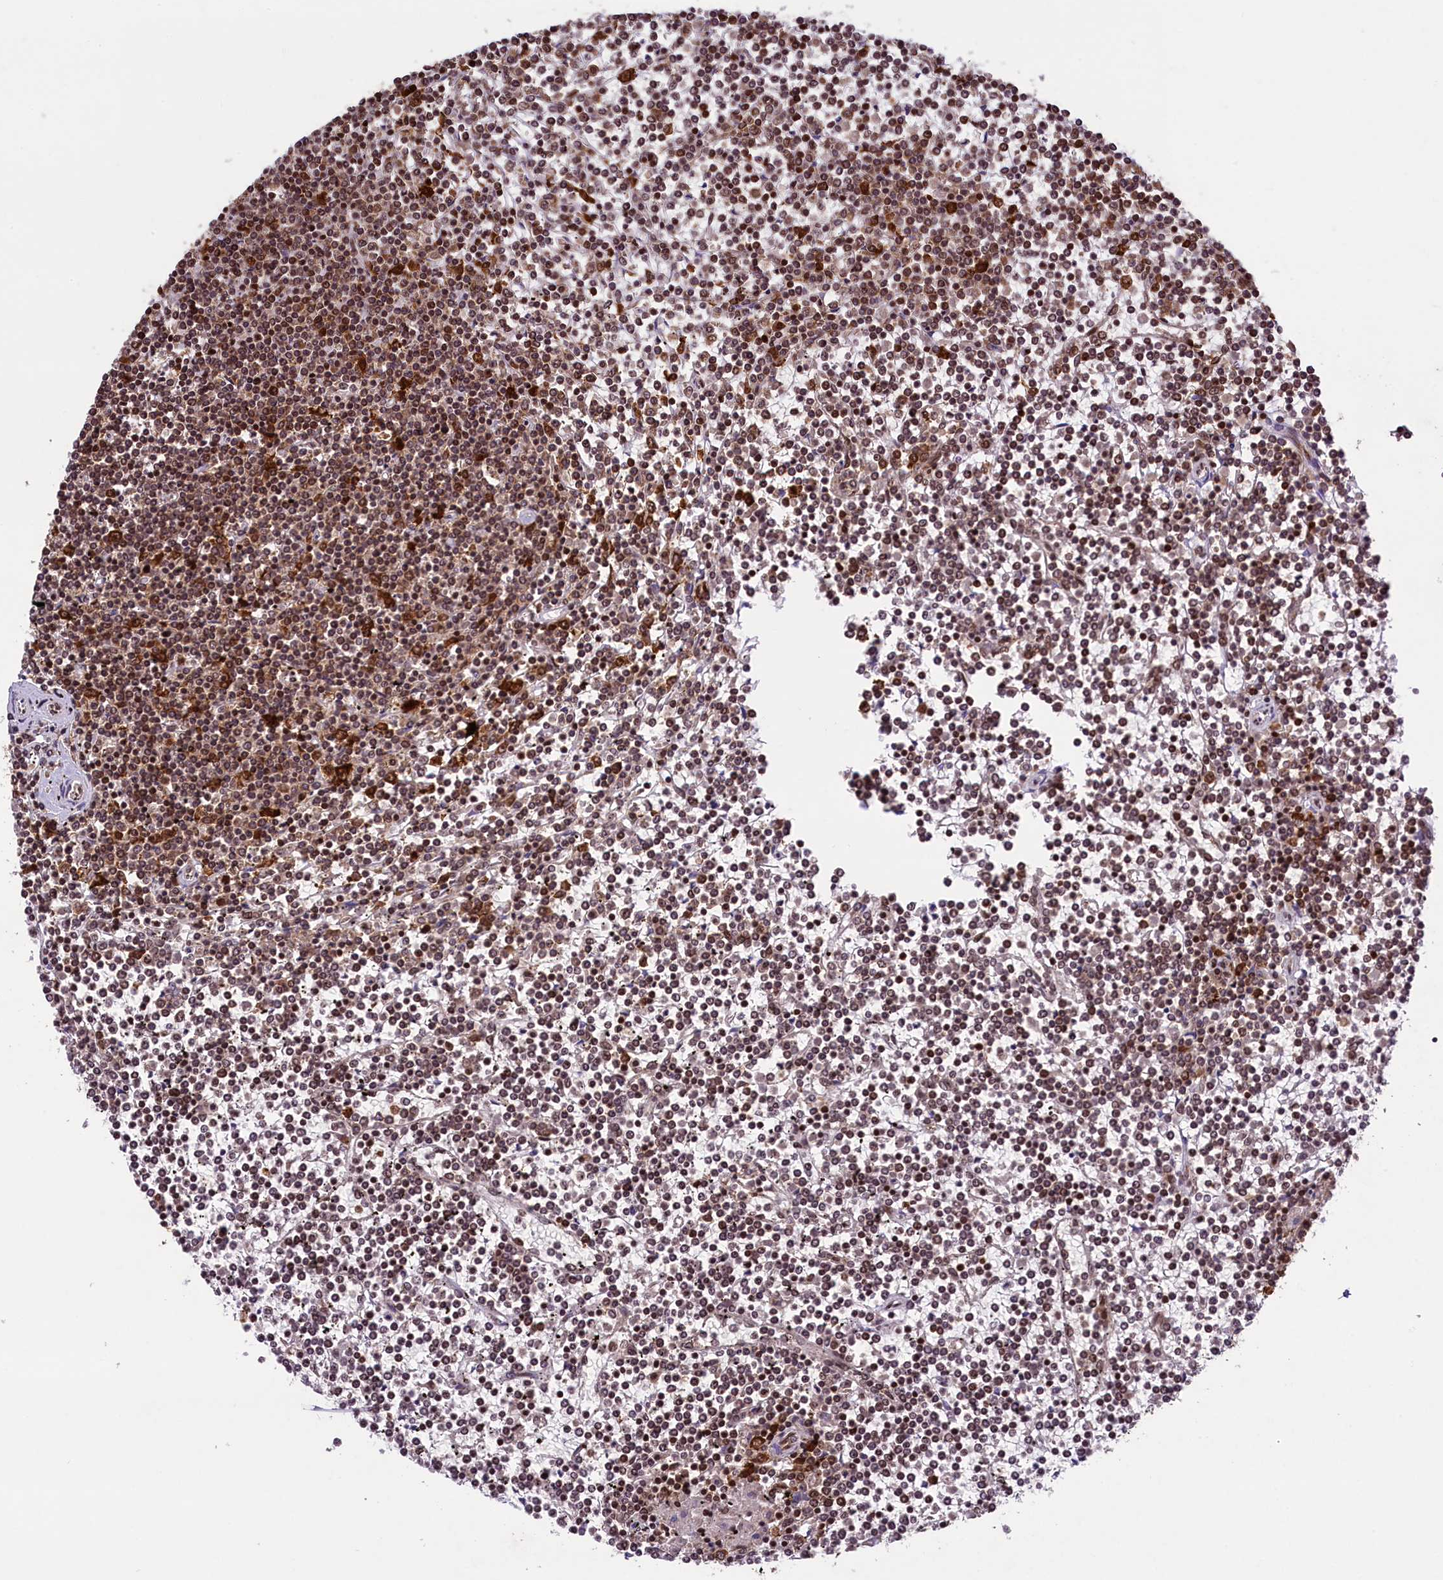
{"staining": {"intensity": "moderate", "quantity": ">75%", "location": "cytoplasmic/membranous"}, "tissue": "lymphoma", "cell_type": "Tumor cells", "image_type": "cancer", "snomed": [{"axis": "morphology", "description": "Malignant lymphoma, non-Hodgkin's type, Low grade"}, {"axis": "topography", "description": "Spleen"}], "caption": "Protein expression analysis of malignant lymphoma, non-Hodgkin's type (low-grade) exhibits moderate cytoplasmic/membranous staining in approximately >75% of tumor cells.", "gene": "LARP4", "patient": {"sex": "female", "age": 19}}